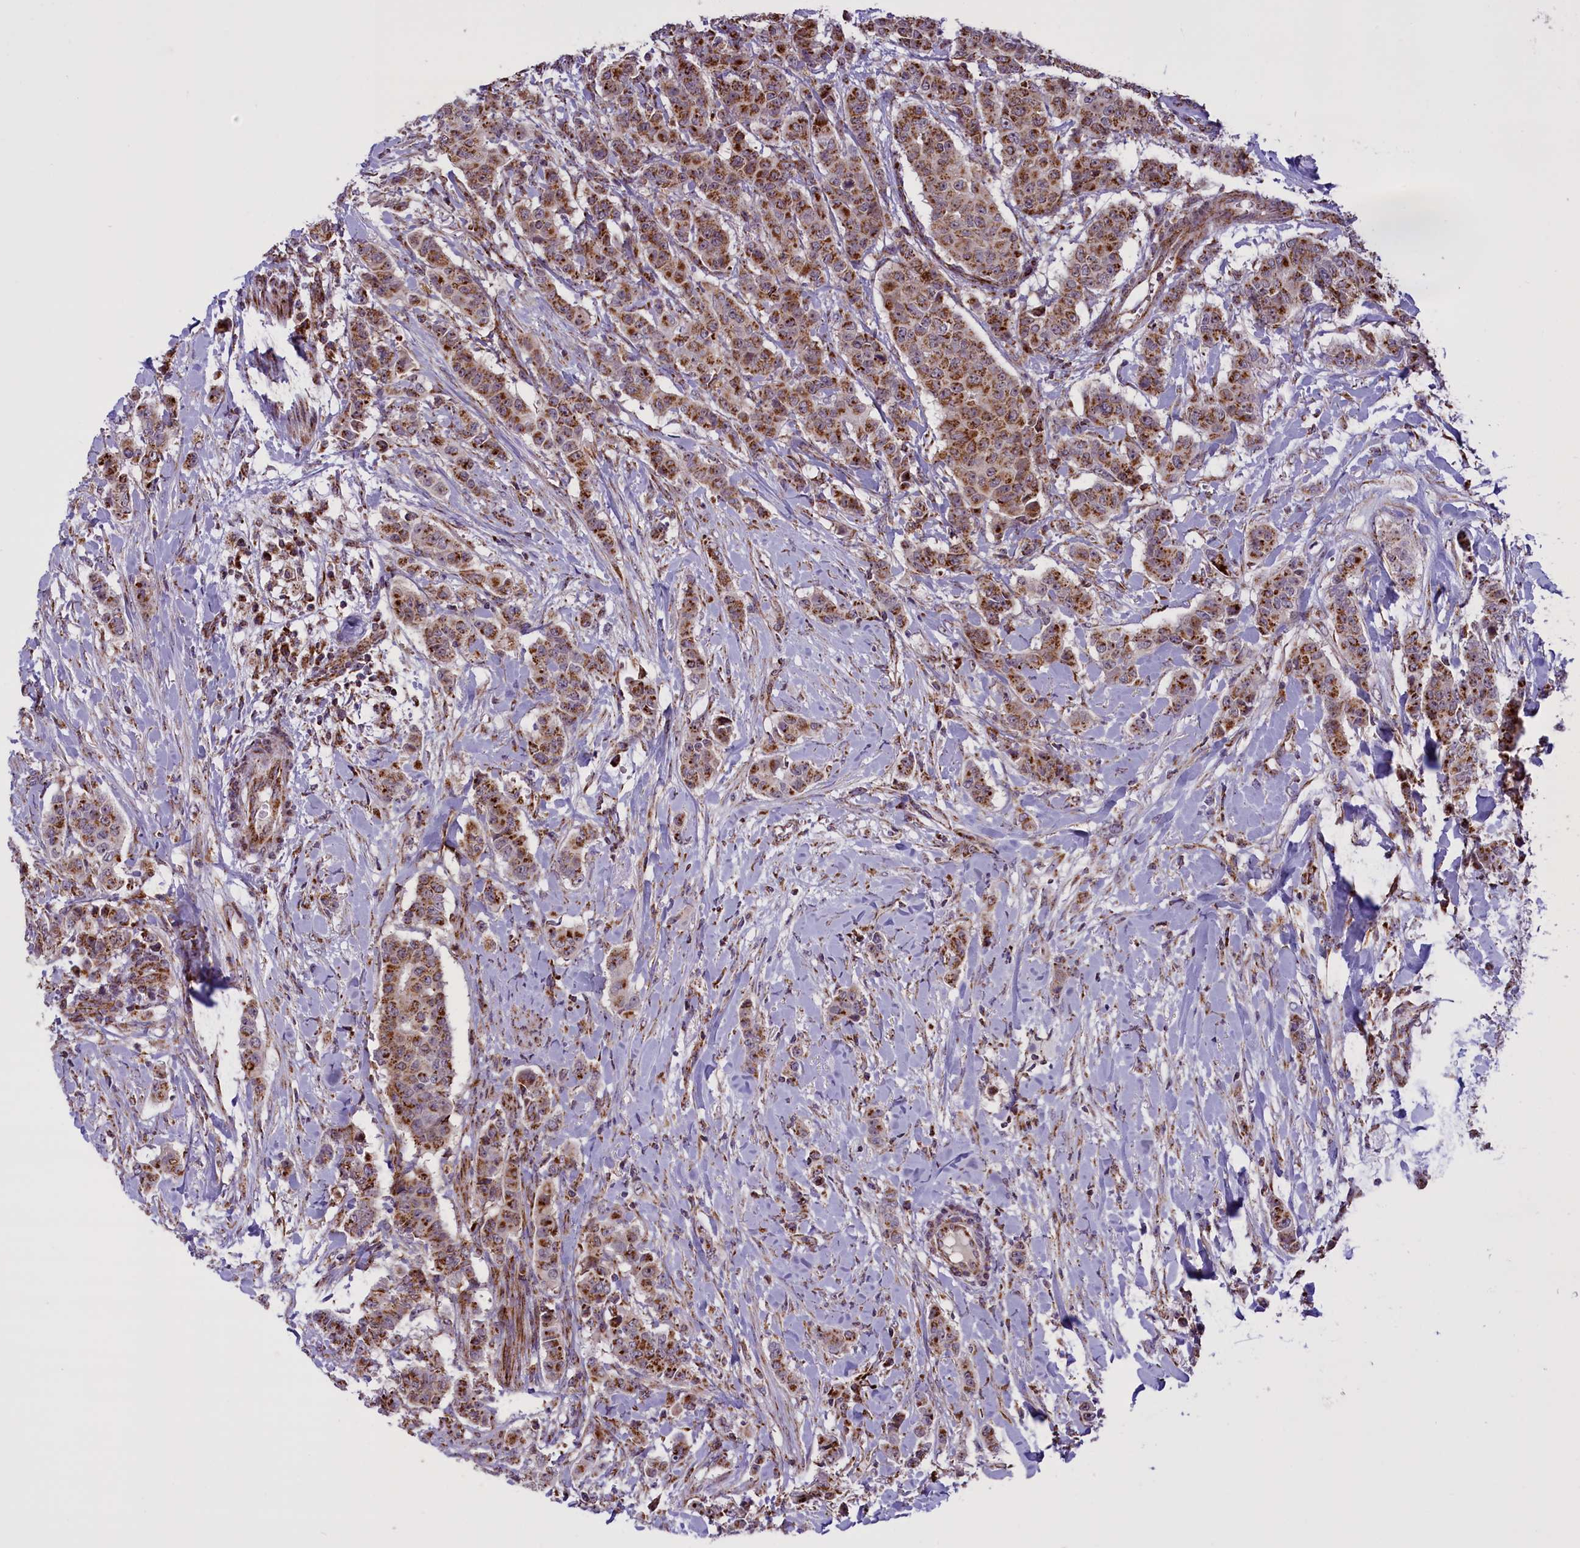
{"staining": {"intensity": "moderate", "quantity": ">75%", "location": "cytoplasmic/membranous"}, "tissue": "breast cancer", "cell_type": "Tumor cells", "image_type": "cancer", "snomed": [{"axis": "morphology", "description": "Duct carcinoma"}, {"axis": "topography", "description": "Breast"}], "caption": "A brown stain highlights moderate cytoplasmic/membranous staining of a protein in breast cancer tumor cells.", "gene": "NDUFS5", "patient": {"sex": "female", "age": 40}}